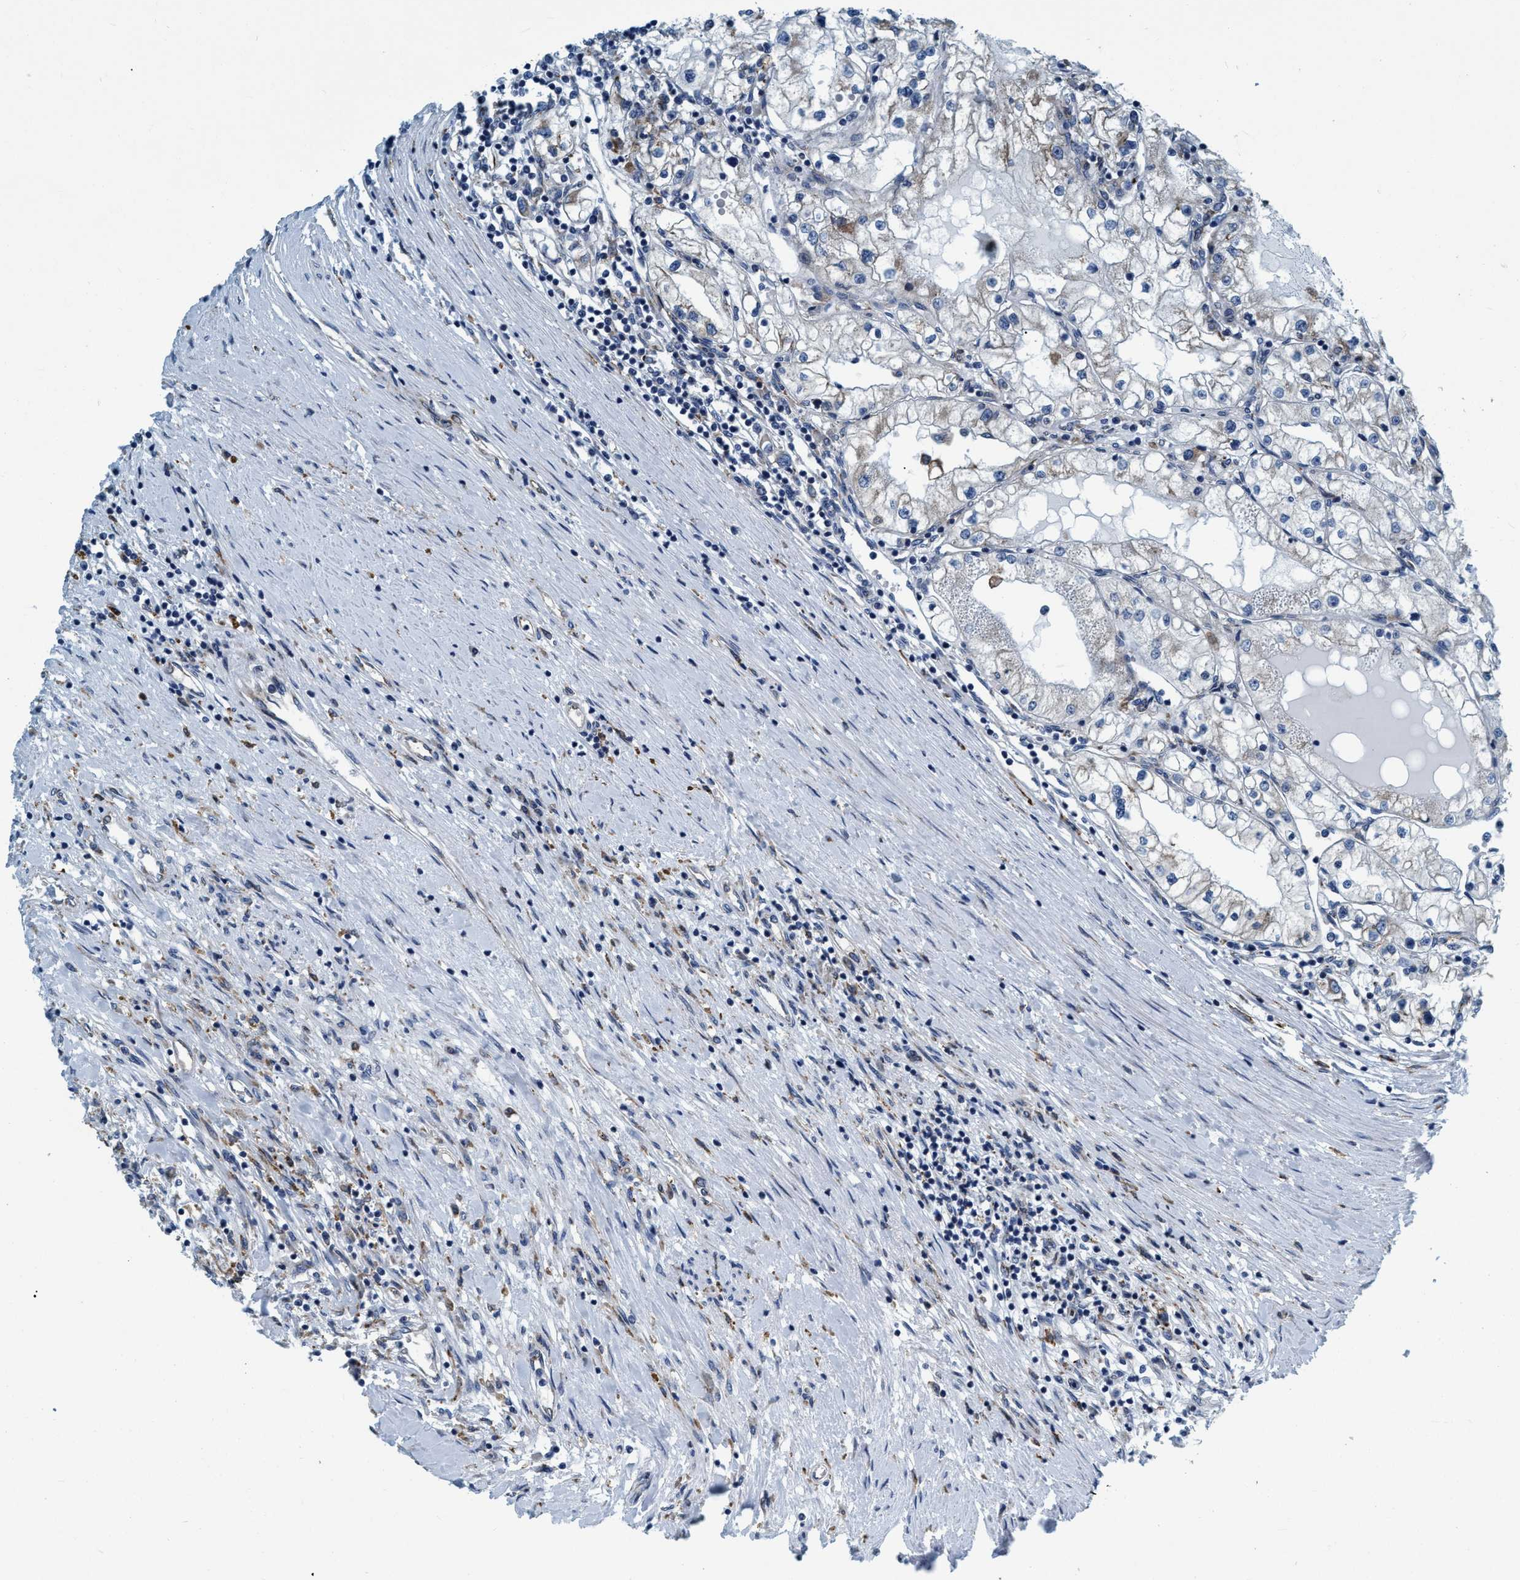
{"staining": {"intensity": "negative", "quantity": "none", "location": "none"}, "tissue": "renal cancer", "cell_type": "Tumor cells", "image_type": "cancer", "snomed": [{"axis": "morphology", "description": "Adenocarcinoma, NOS"}, {"axis": "topography", "description": "Kidney"}], "caption": "Immunohistochemistry (IHC) histopathology image of renal adenocarcinoma stained for a protein (brown), which reveals no expression in tumor cells.", "gene": "ARMC9", "patient": {"sex": "male", "age": 68}}